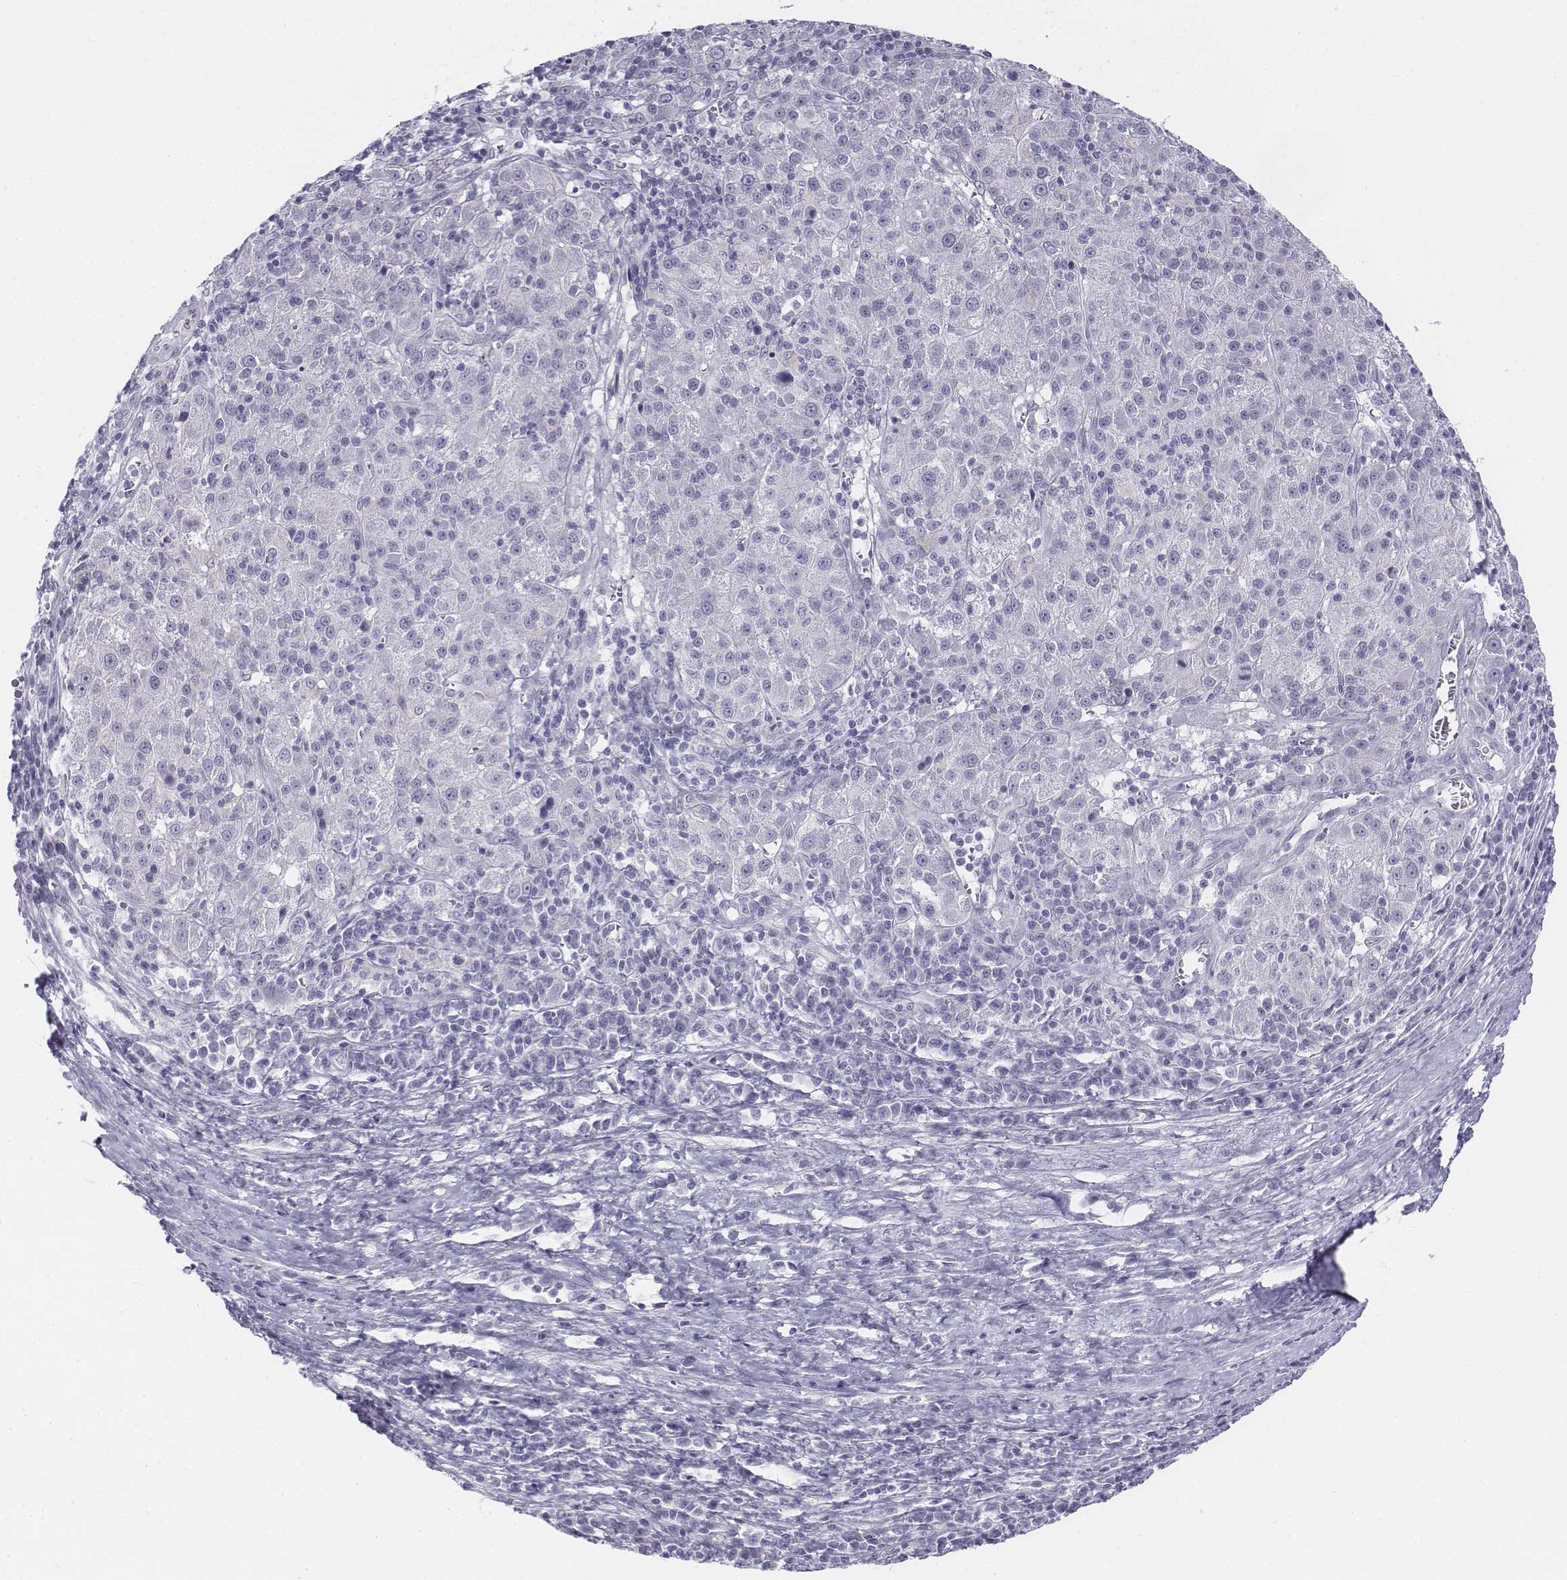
{"staining": {"intensity": "negative", "quantity": "none", "location": "none"}, "tissue": "liver cancer", "cell_type": "Tumor cells", "image_type": "cancer", "snomed": [{"axis": "morphology", "description": "Carcinoma, Hepatocellular, NOS"}, {"axis": "topography", "description": "Liver"}], "caption": "DAB immunohistochemical staining of liver cancer shows no significant staining in tumor cells.", "gene": "TH", "patient": {"sex": "female", "age": 60}}